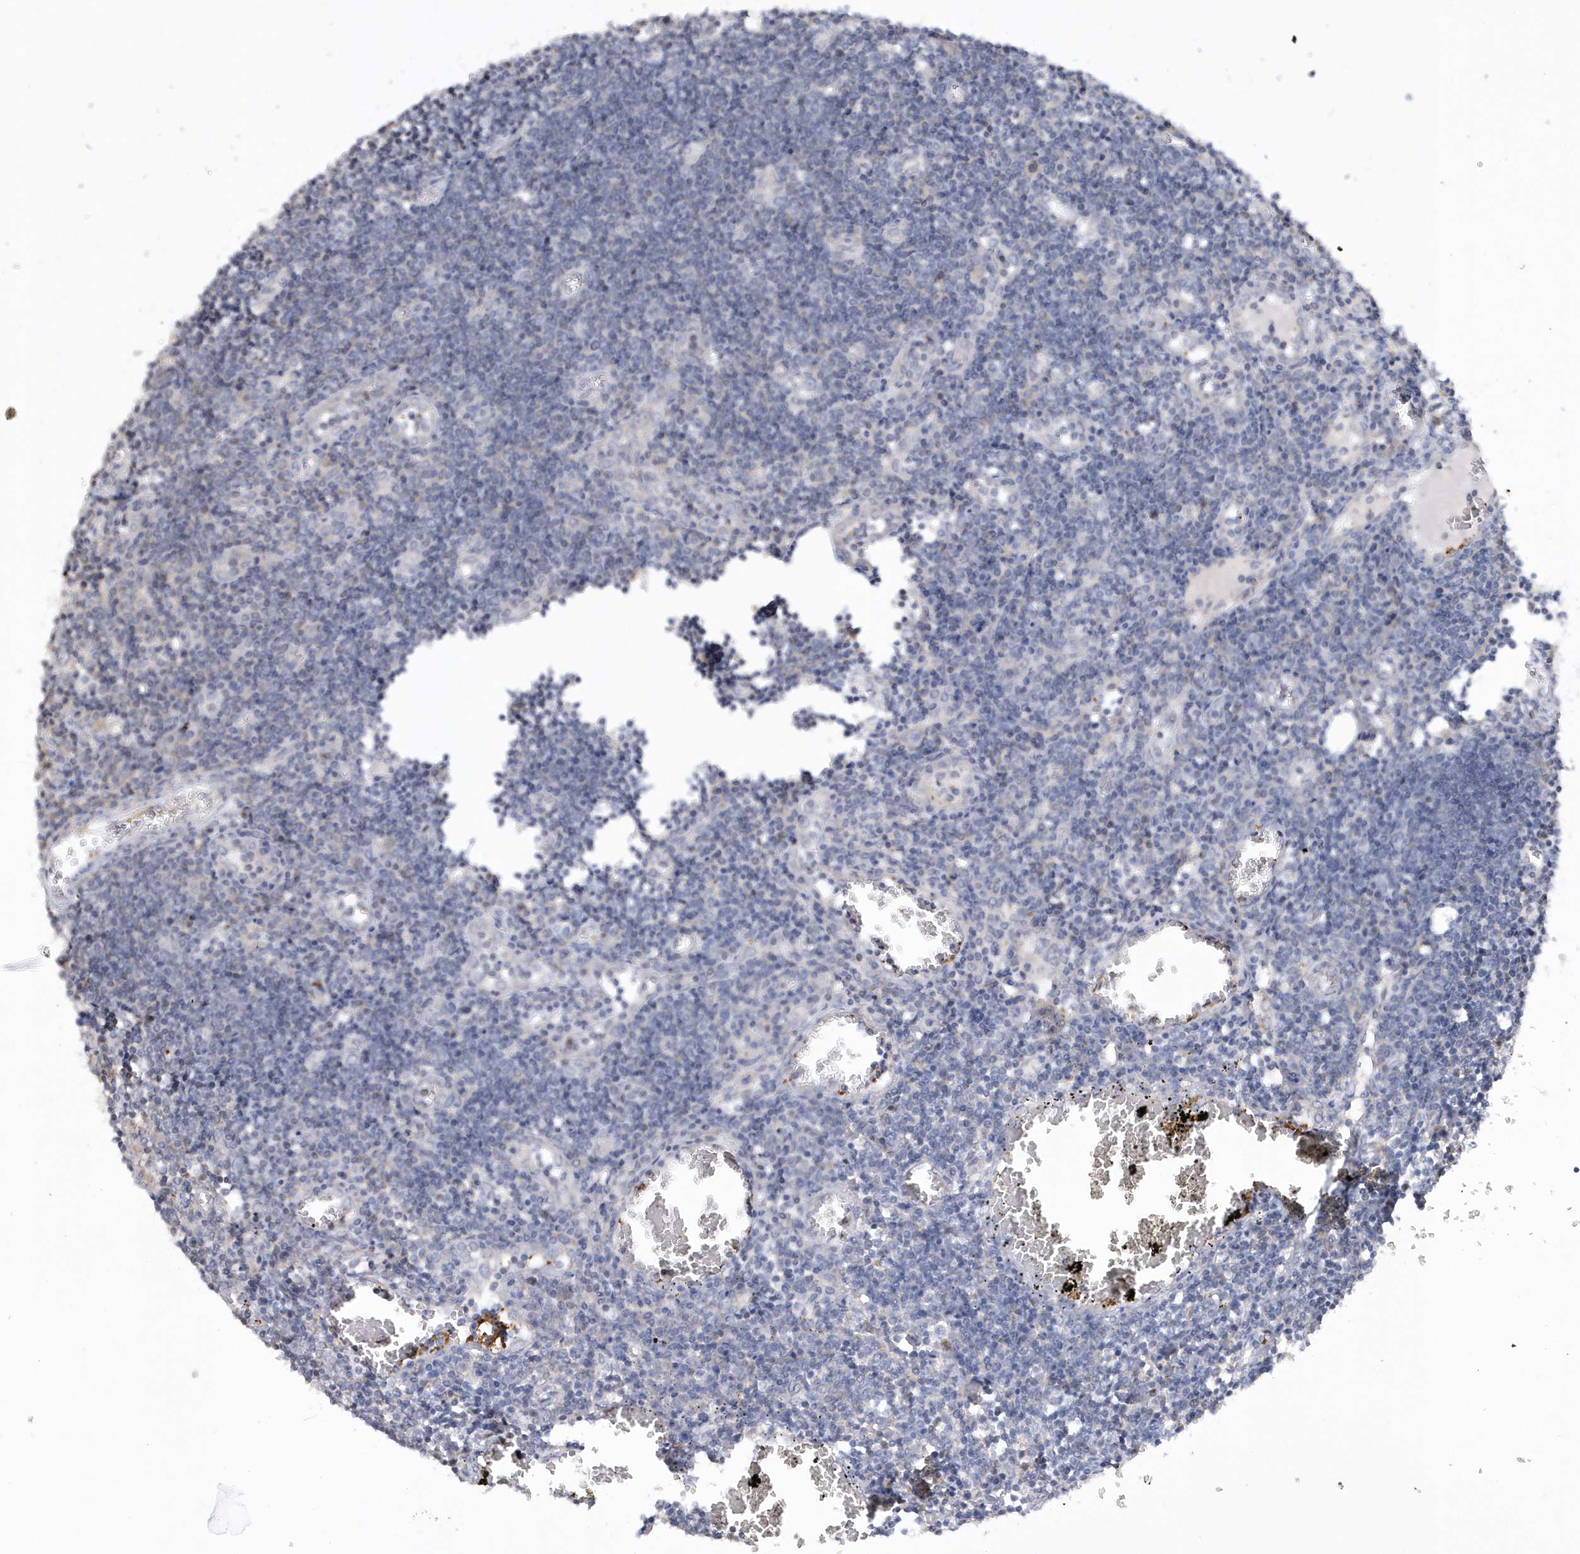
{"staining": {"intensity": "negative", "quantity": "none", "location": "none"}, "tissue": "lymph node", "cell_type": "Germinal center cells", "image_type": "normal", "snomed": [{"axis": "morphology", "description": "Normal tissue, NOS"}, {"axis": "morphology", "description": "Malignant melanoma, Metastatic site"}, {"axis": "topography", "description": "Lymph node"}], "caption": "Immunohistochemistry (IHC) histopathology image of benign human lymph node stained for a protein (brown), which reveals no positivity in germinal center cells.", "gene": "BSN", "patient": {"sex": "male", "age": 41}}